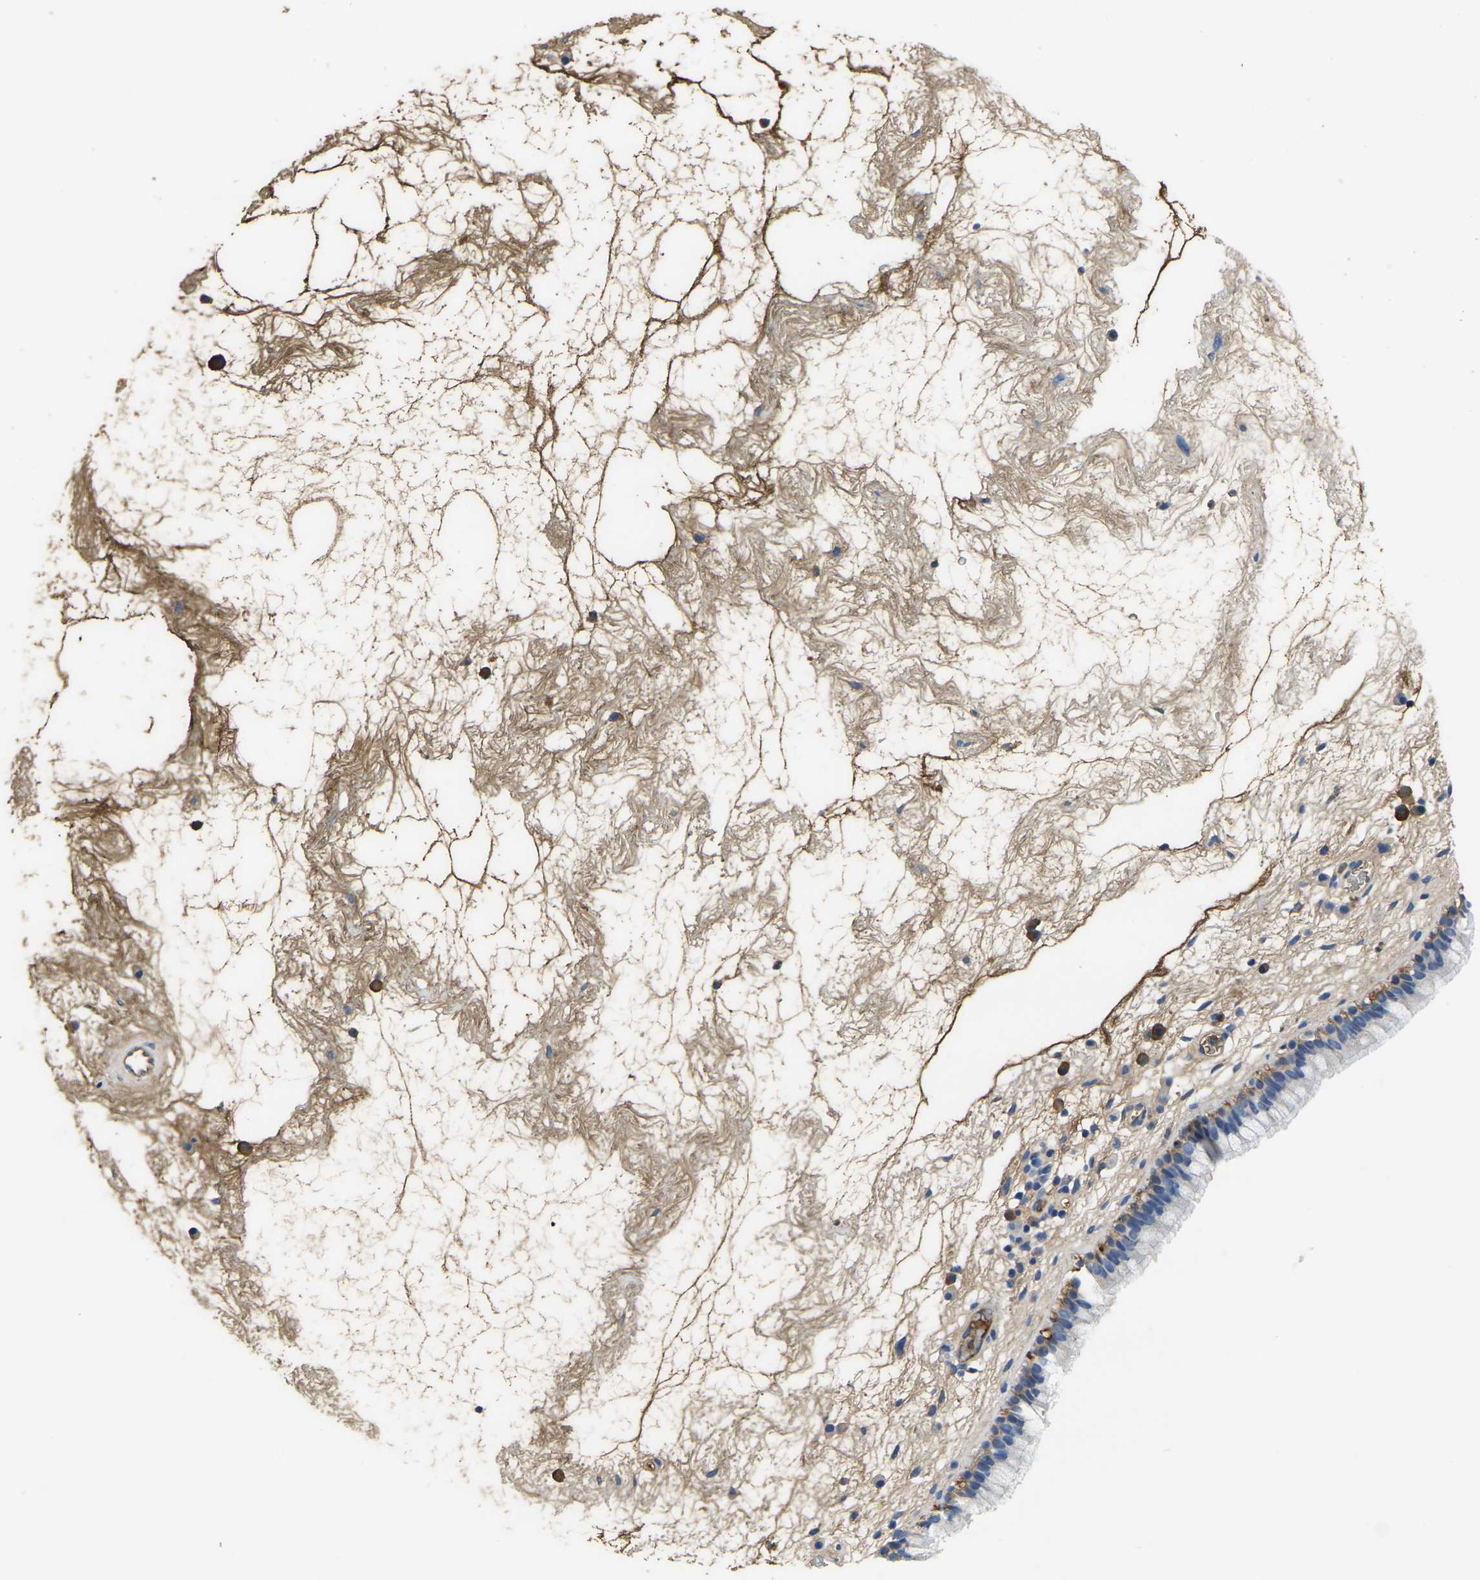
{"staining": {"intensity": "moderate", "quantity": "25%-75%", "location": "cytoplasmic/membranous"}, "tissue": "nasopharynx", "cell_type": "Respiratory epithelial cells", "image_type": "normal", "snomed": [{"axis": "morphology", "description": "Normal tissue, NOS"}, {"axis": "morphology", "description": "Inflammation, NOS"}, {"axis": "topography", "description": "Nasopharynx"}], "caption": "IHC of benign human nasopharynx shows medium levels of moderate cytoplasmic/membranous expression in approximately 25%-75% of respiratory epithelial cells.", "gene": "GREM2", "patient": {"sex": "male", "age": 48}}